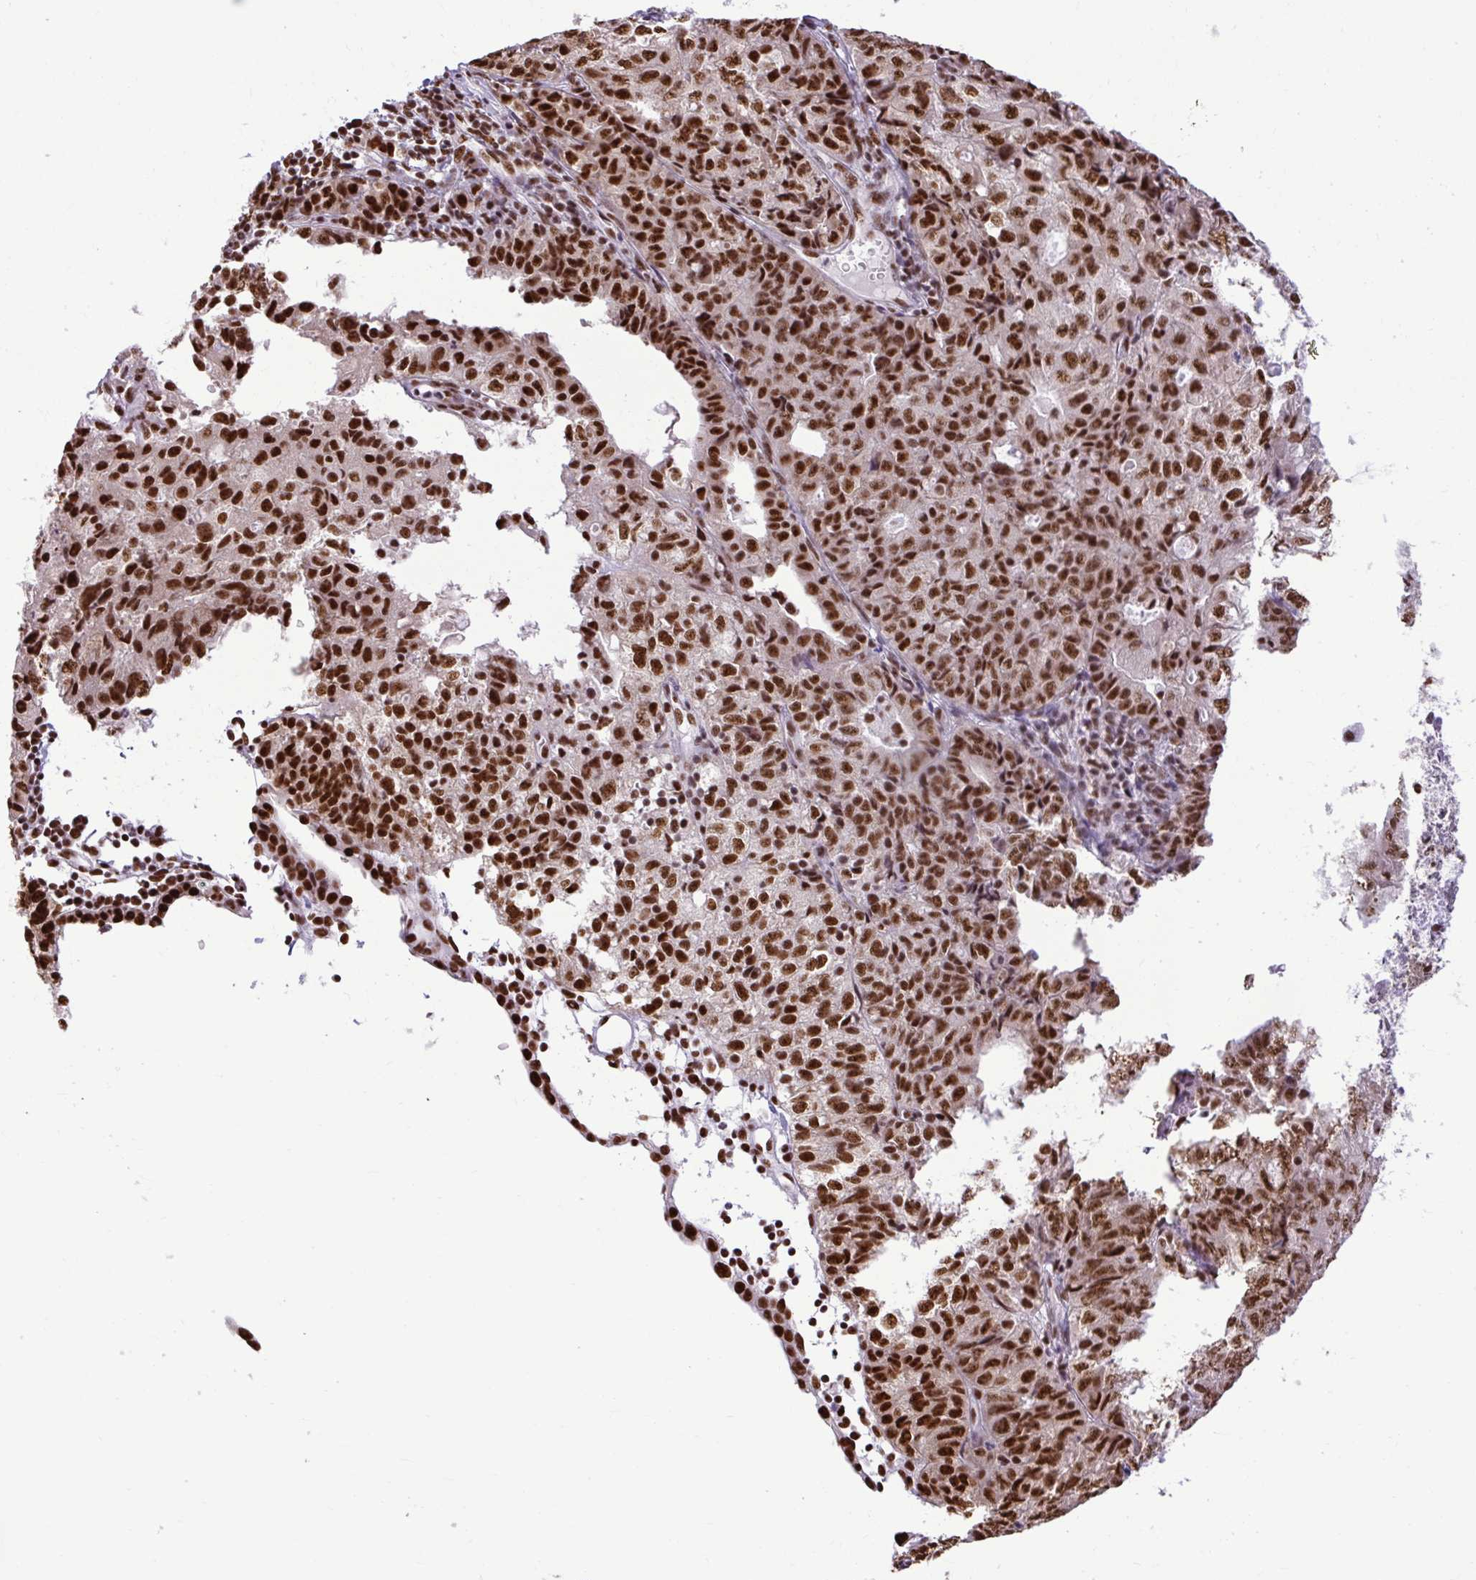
{"staining": {"intensity": "strong", "quantity": ">75%", "location": "nuclear"}, "tissue": "endometrial cancer", "cell_type": "Tumor cells", "image_type": "cancer", "snomed": [{"axis": "morphology", "description": "Adenocarcinoma, NOS"}, {"axis": "topography", "description": "Endometrium"}], "caption": "There is high levels of strong nuclear expression in tumor cells of endometrial cancer (adenocarcinoma), as demonstrated by immunohistochemical staining (brown color).", "gene": "PRPF19", "patient": {"sex": "female", "age": 61}}